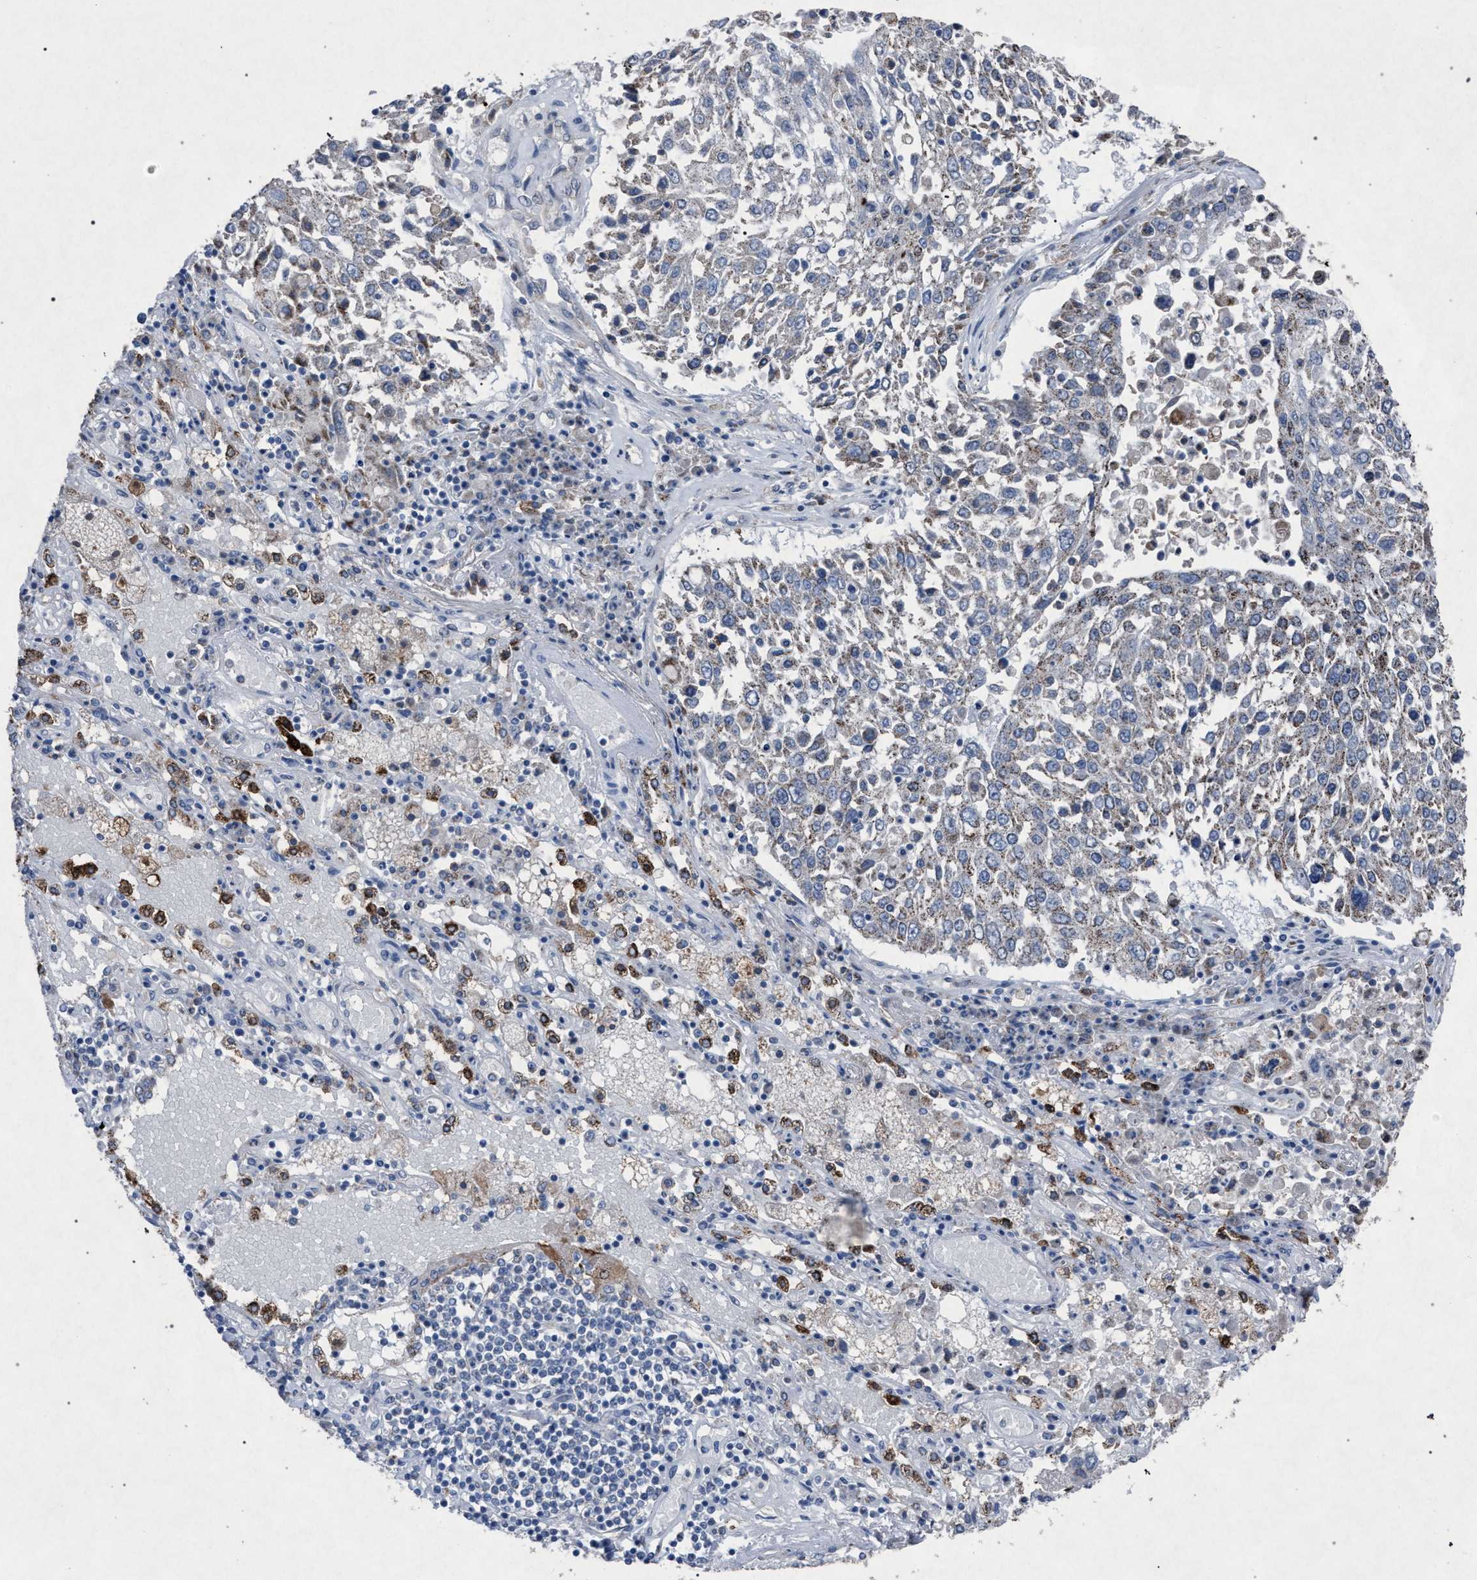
{"staining": {"intensity": "weak", "quantity": "25%-75%", "location": "cytoplasmic/membranous"}, "tissue": "lung cancer", "cell_type": "Tumor cells", "image_type": "cancer", "snomed": [{"axis": "morphology", "description": "Squamous cell carcinoma, NOS"}, {"axis": "topography", "description": "Lung"}], "caption": "Approximately 25%-75% of tumor cells in lung cancer demonstrate weak cytoplasmic/membranous protein positivity as visualized by brown immunohistochemical staining.", "gene": "HSD17B4", "patient": {"sex": "male", "age": 65}}